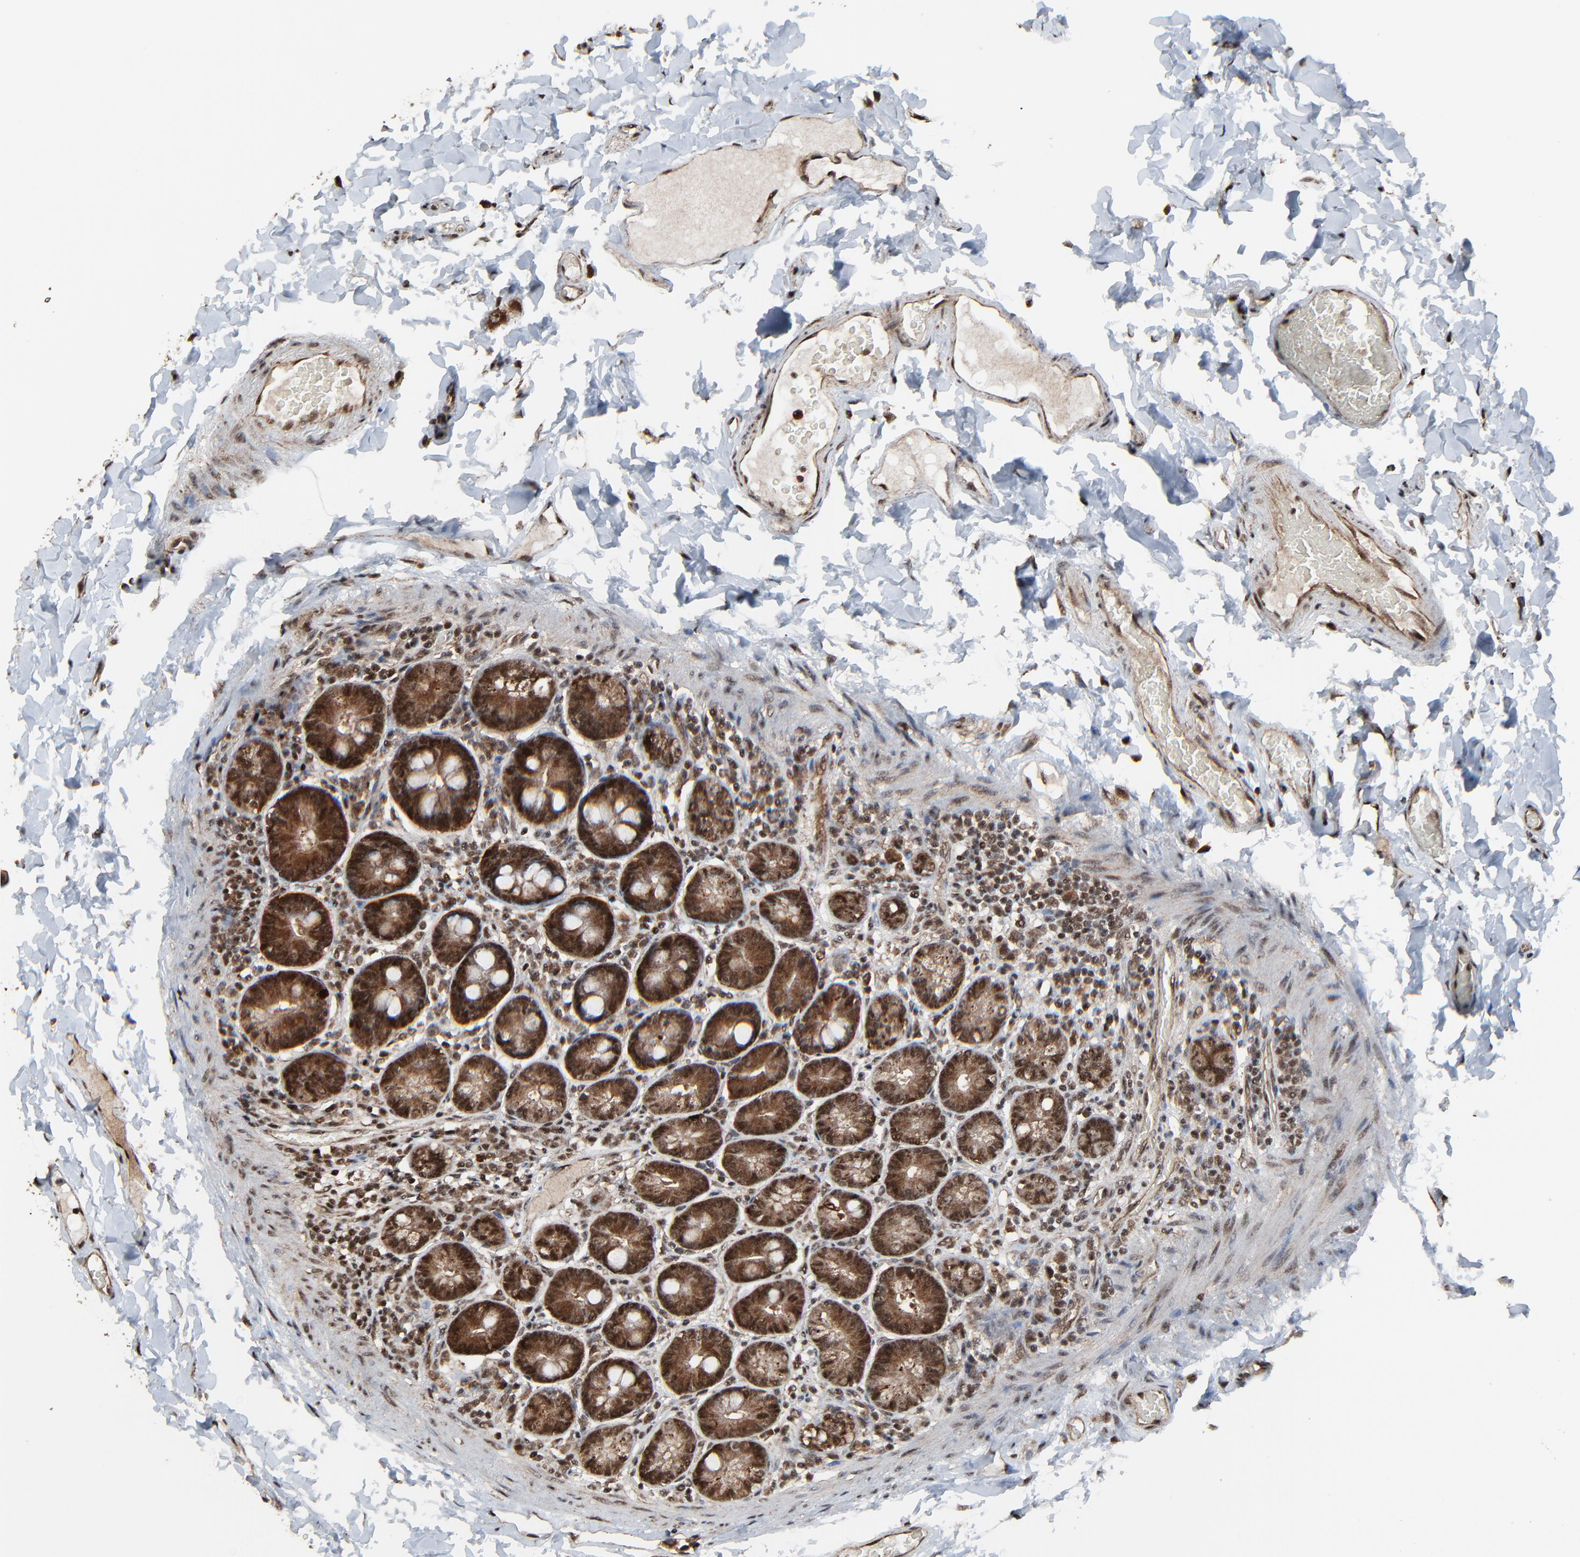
{"staining": {"intensity": "strong", "quantity": ">75%", "location": "cytoplasmic/membranous,nuclear"}, "tissue": "duodenum", "cell_type": "Glandular cells", "image_type": "normal", "snomed": [{"axis": "morphology", "description": "Normal tissue, NOS"}, {"axis": "topography", "description": "Duodenum"}], "caption": "Duodenum stained with a brown dye reveals strong cytoplasmic/membranous,nuclear positive staining in about >75% of glandular cells.", "gene": "RHOJ", "patient": {"sex": "male", "age": 66}}